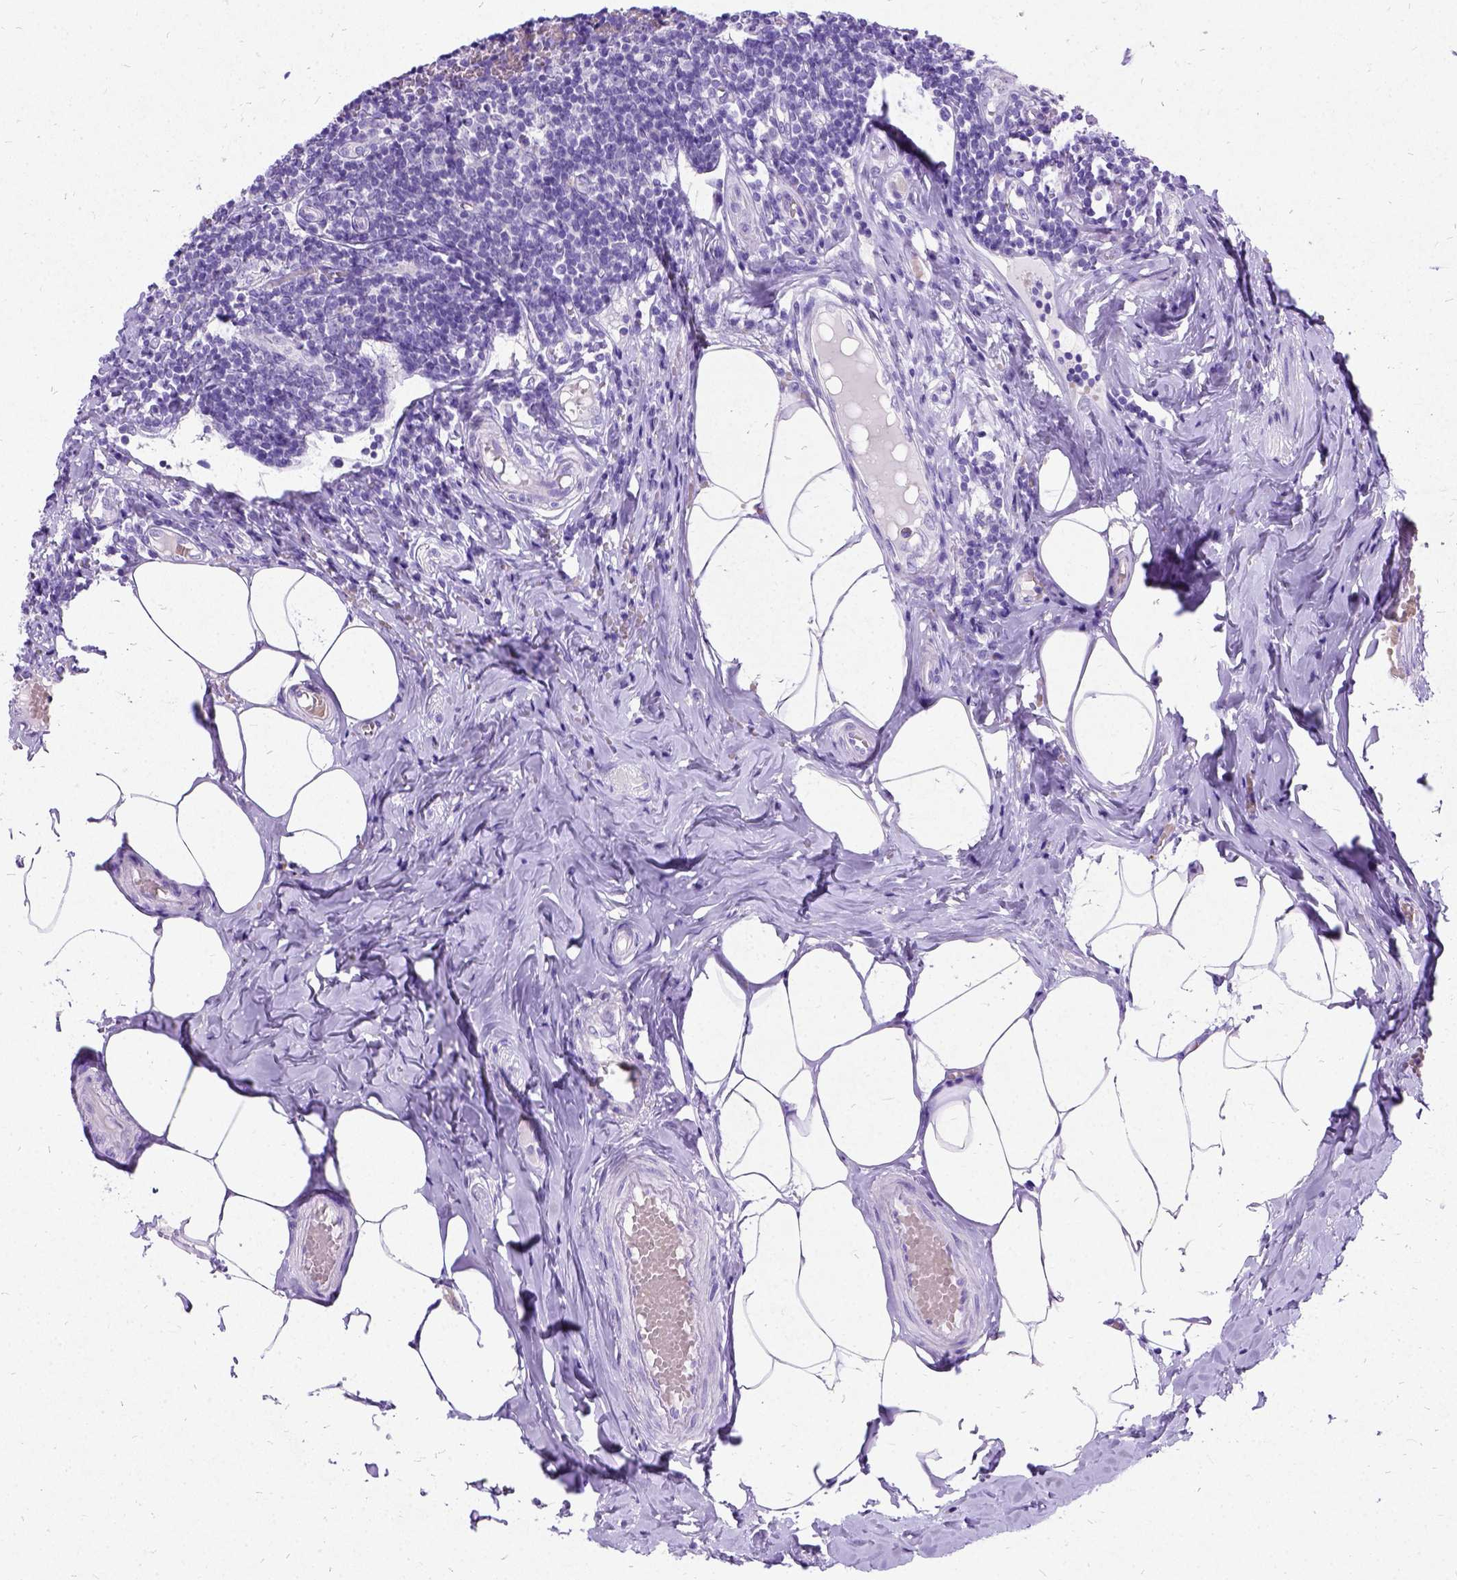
{"staining": {"intensity": "negative", "quantity": "none", "location": "none"}, "tissue": "appendix", "cell_type": "Glandular cells", "image_type": "normal", "snomed": [{"axis": "morphology", "description": "Normal tissue, NOS"}, {"axis": "topography", "description": "Appendix"}], "caption": "A micrograph of human appendix is negative for staining in glandular cells. (Brightfield microscopy of DAB immunohistochemistry at high magnification).", "gene": "NEUROD4", "patient": {"sex": "female", "age": 32}}